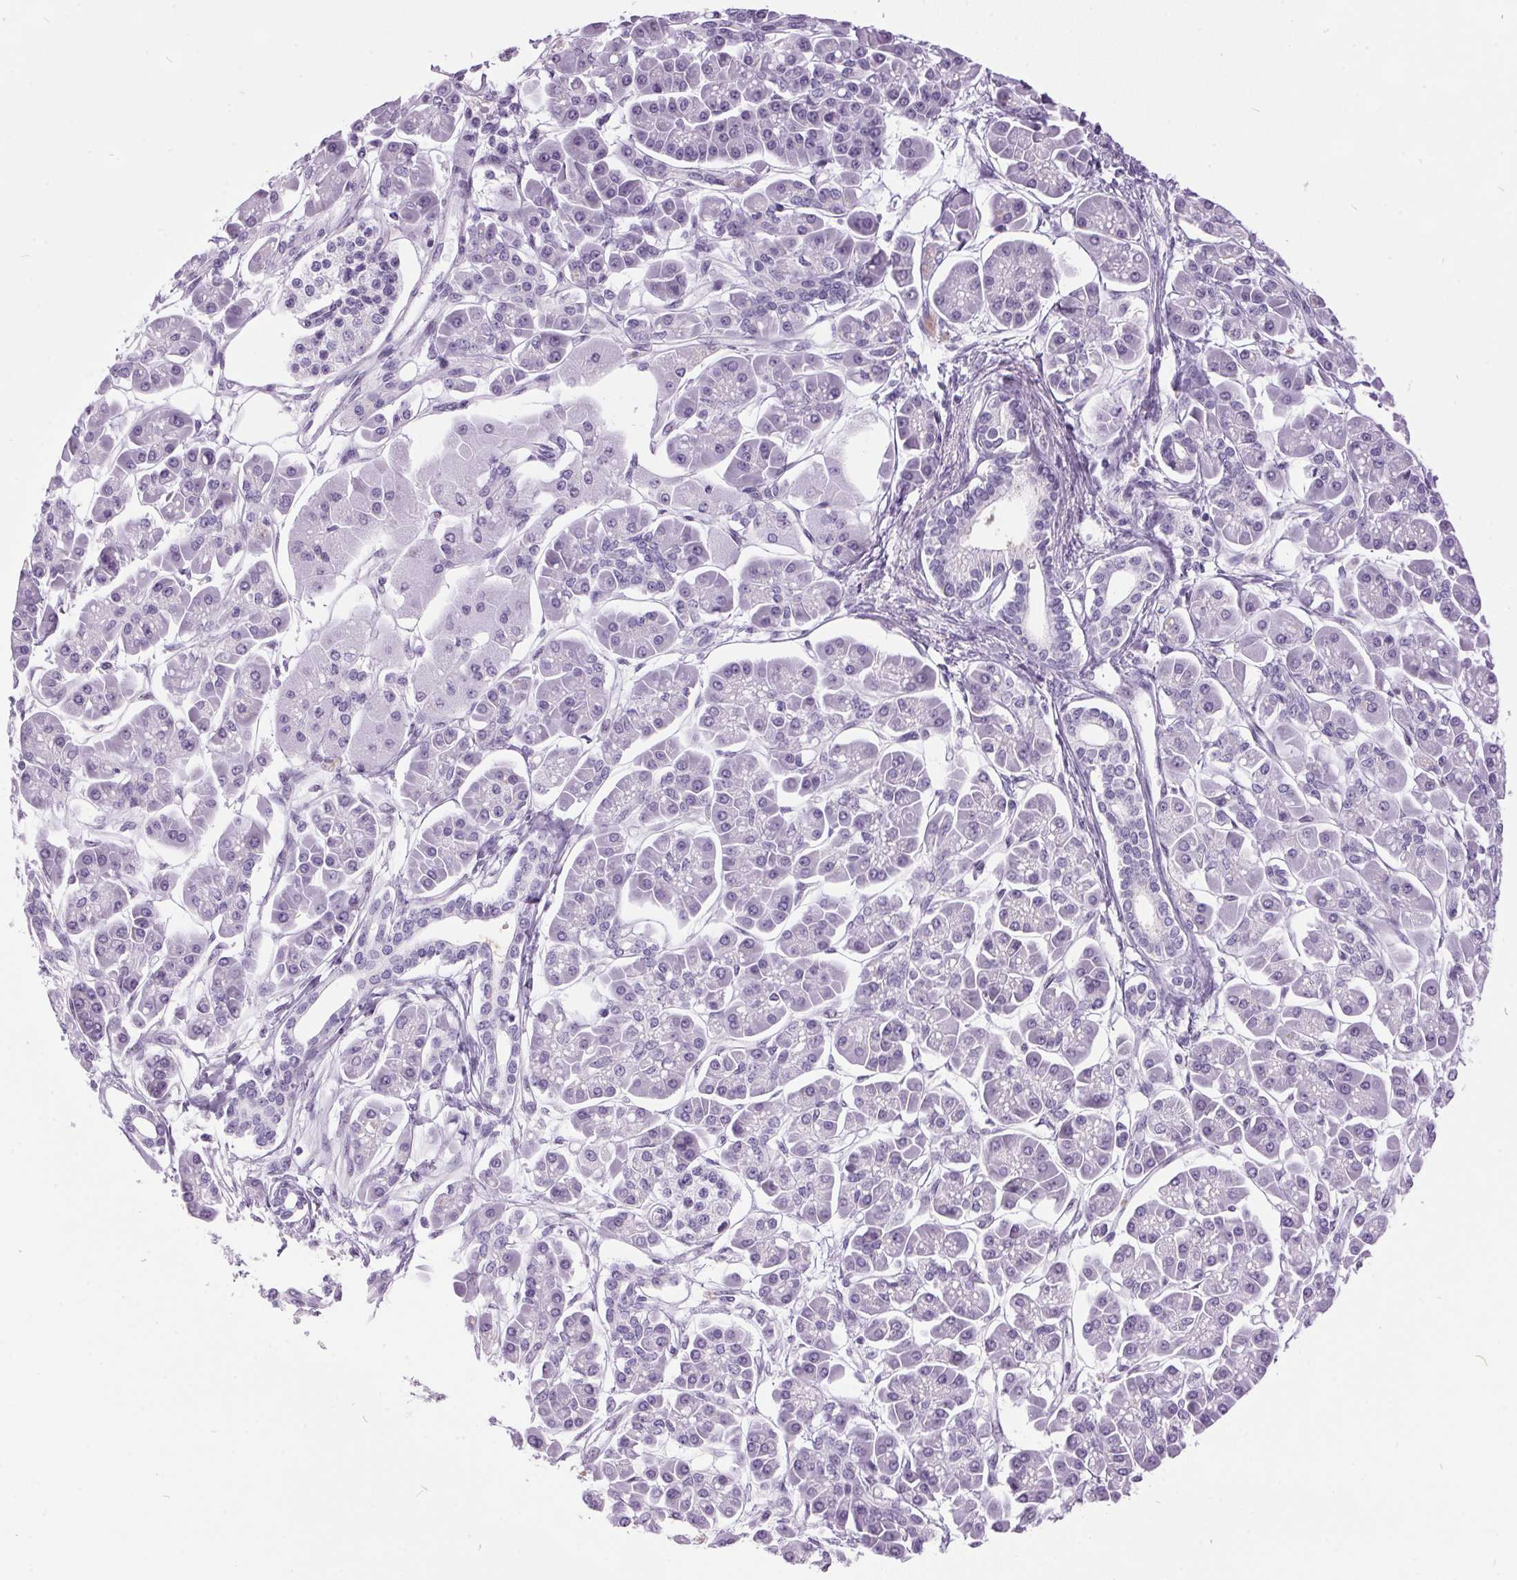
{"staining": {"intensity": "negative", "quantity": "none", "location": "none"}, "tissue": "pancreatic cancer", "cell_type": "Tumor cells", "image_type": "cancer", "snomed": [{"axis": "morphology", "description": "Adenocarcinoma, NOS"}, {"axis": "topography", "description": "Pancreas"}], "caption": "DAB immunohistochemical staining of adenocarcinoma (pancreatic) displays no significant expression in tumor cells.", "gene": "ODAD2", "patient": {"sex": "female", "age": 77}}